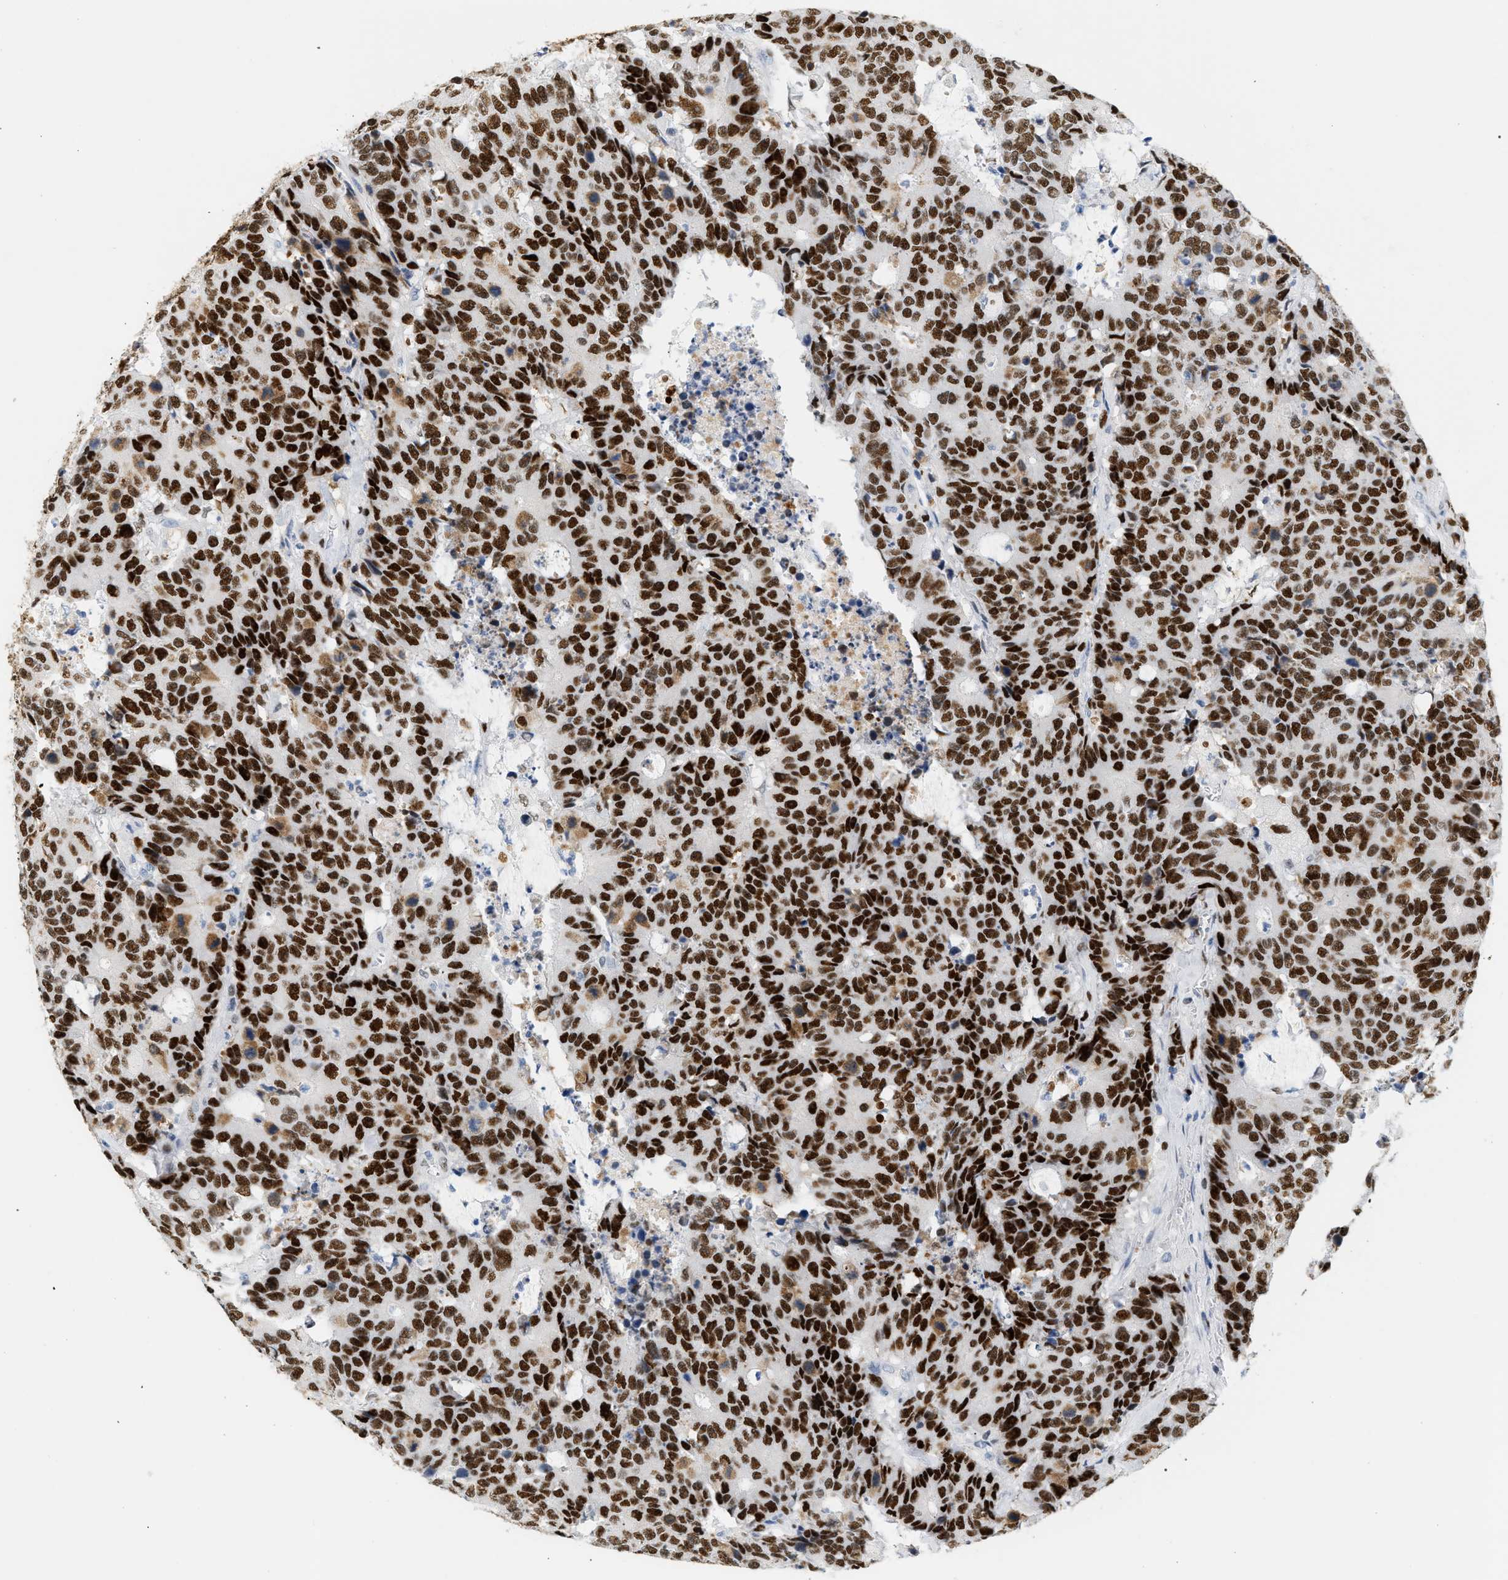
{"staining": {"intensity": "strong", "quantity": ">75%", "location": "cytoplasmic/membranous,nuclear"}, "tissue": "colorectal cancer", "cell_type": "Tumor cells", "image_type": "cancer", "snomed": [{"axis": "morphology", "description": "Adenocarcinoma, NOS"}, {"axis": "topography", "description": "Colon"}], "caption": "This histopathology image exhibits IHC staining of adenocarcinoma (colorectal), with high strong cytoplasmic/membranous and nuclear staining in approximately >75% of tumor cells.", "gene": "MCM7", "patient": {"sex": "female", "age": 86}}